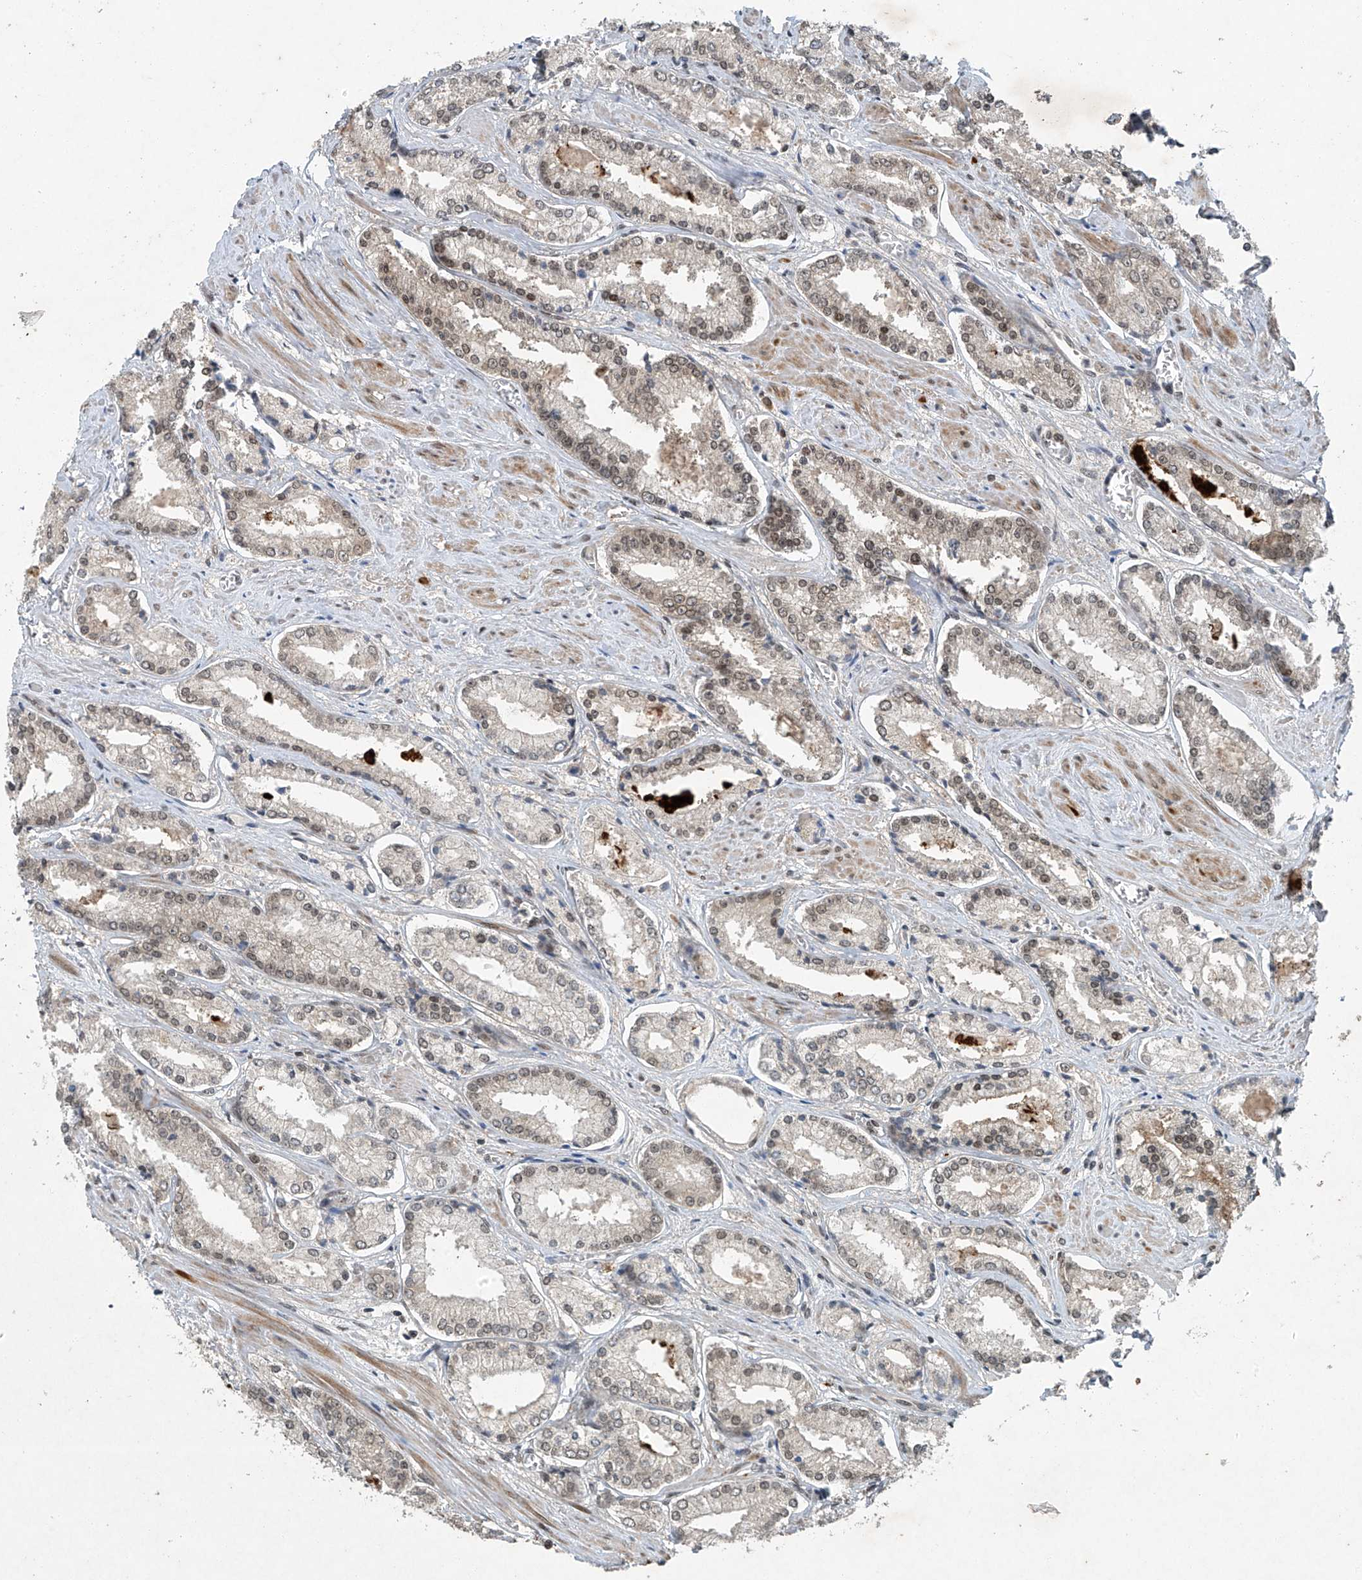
{"staining": {"intensity": "weak", "quantity": "25%-75%", "location": "nuclear"}, "tissue": "prostate cancer", "cell_type": "Tumor cells", "image_type": "cancer", "snomed": [{"axis": "morphology", "description": "Adenocarcinoma, Low grade"}, {"axis": "topography", "description": "Prostate"}], "caption": "Weak nuclear protein staining is identified in approximately 25%-75% of tumor cells in prostate cancer.", "gene": "TAF8", "patient": {"sex": "male", "age": 54}}